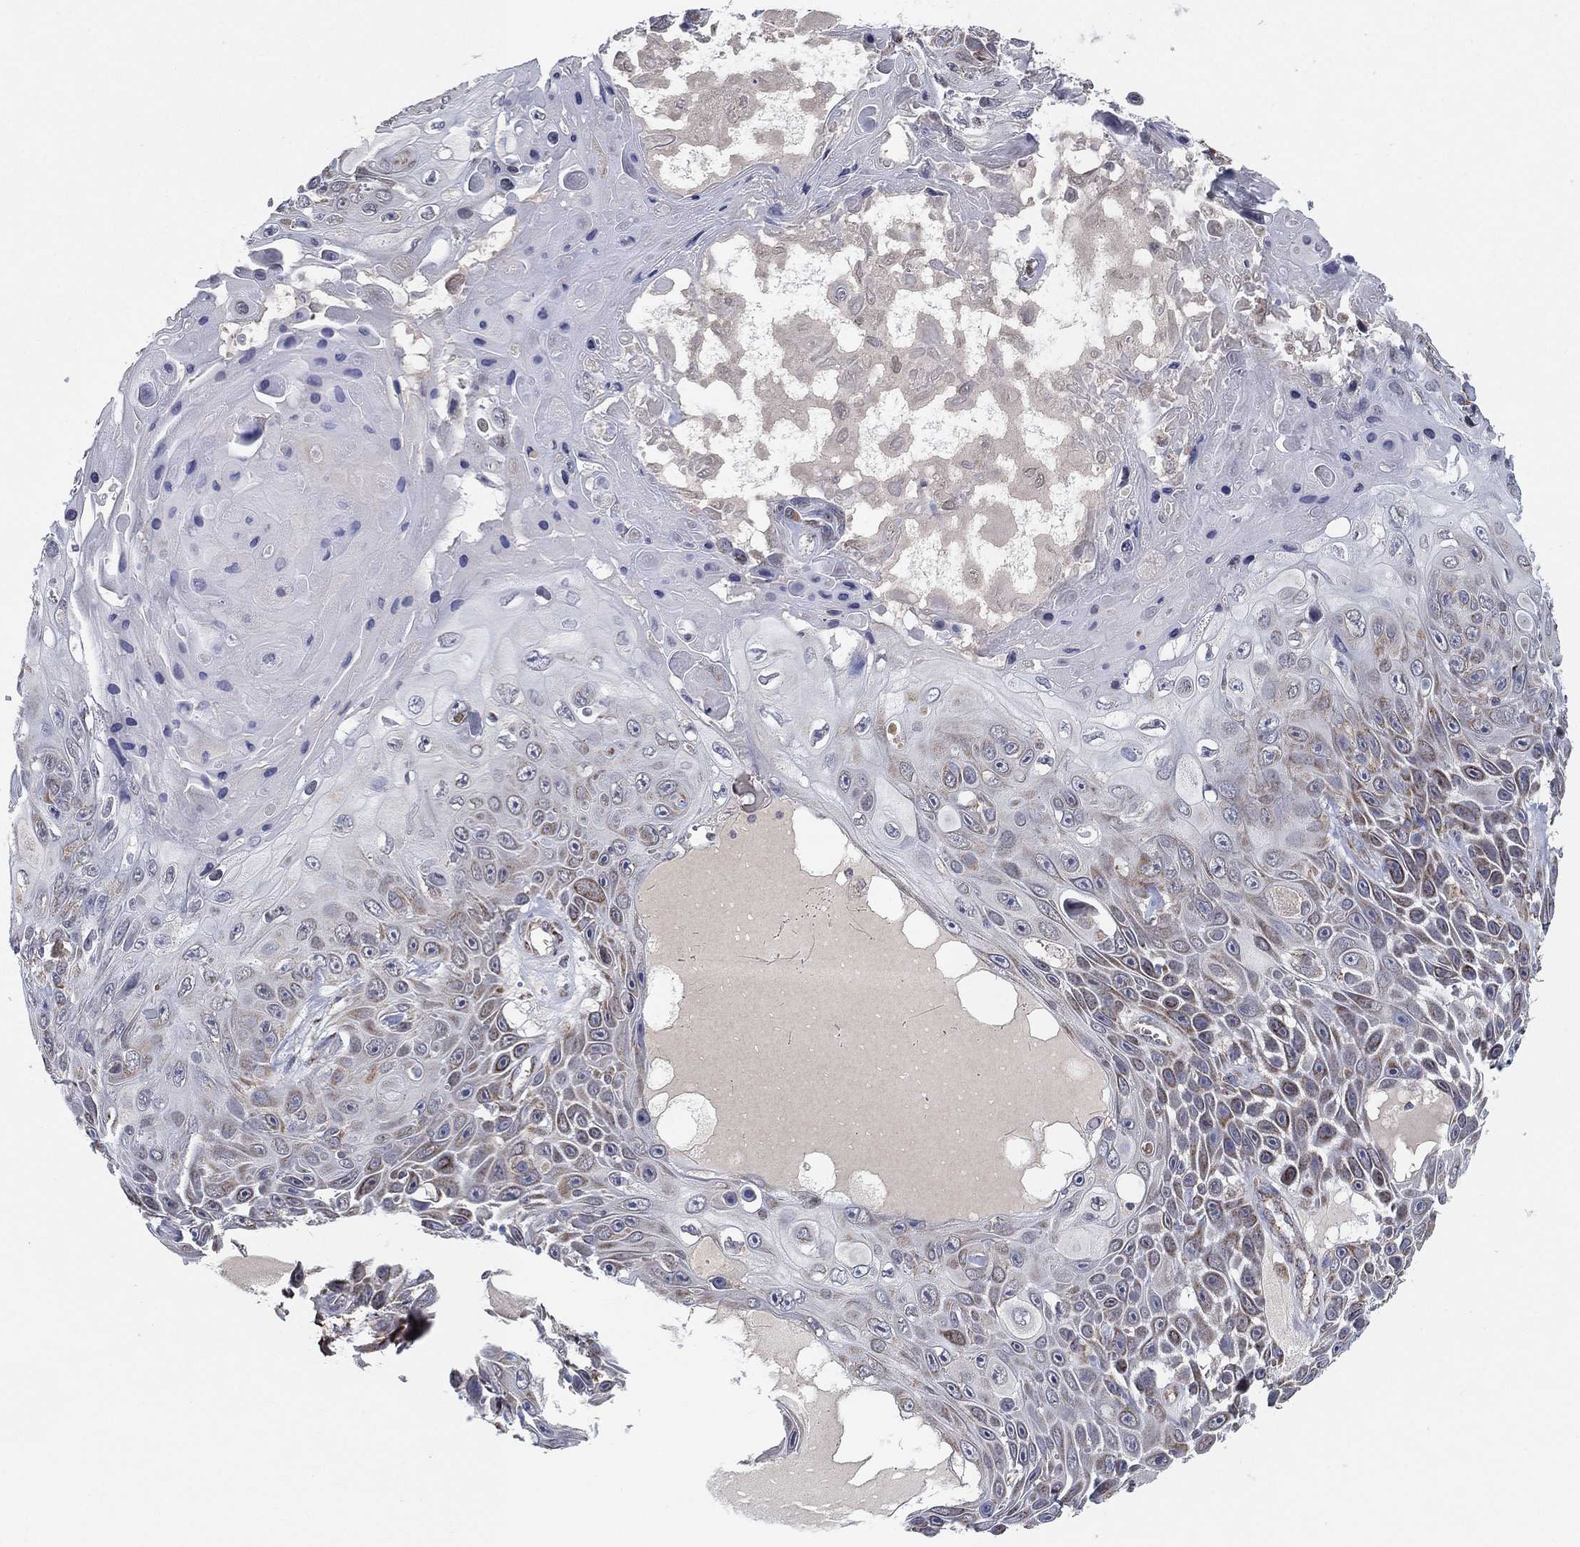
{"staining": {"intensity": "negative", "quantity": "none", "location": "none"}, "tissue": "skin cancer", "cell_type": "Tumor cells", "image_type": "cancer", "snomed": [{"axis": "morphology", "description": "Squamous cell carcinoma, NOS"}, {"axis": "topography", "description": "Skin"}], "caption": "Immunohistochemistry (IHC) image of neoplastic tissue: human skin cancer stained with DAB shows no significant protein positivity in tumor cells.", "gene": "PSMG4", "patient": {"sex": "male", "age": 82}}